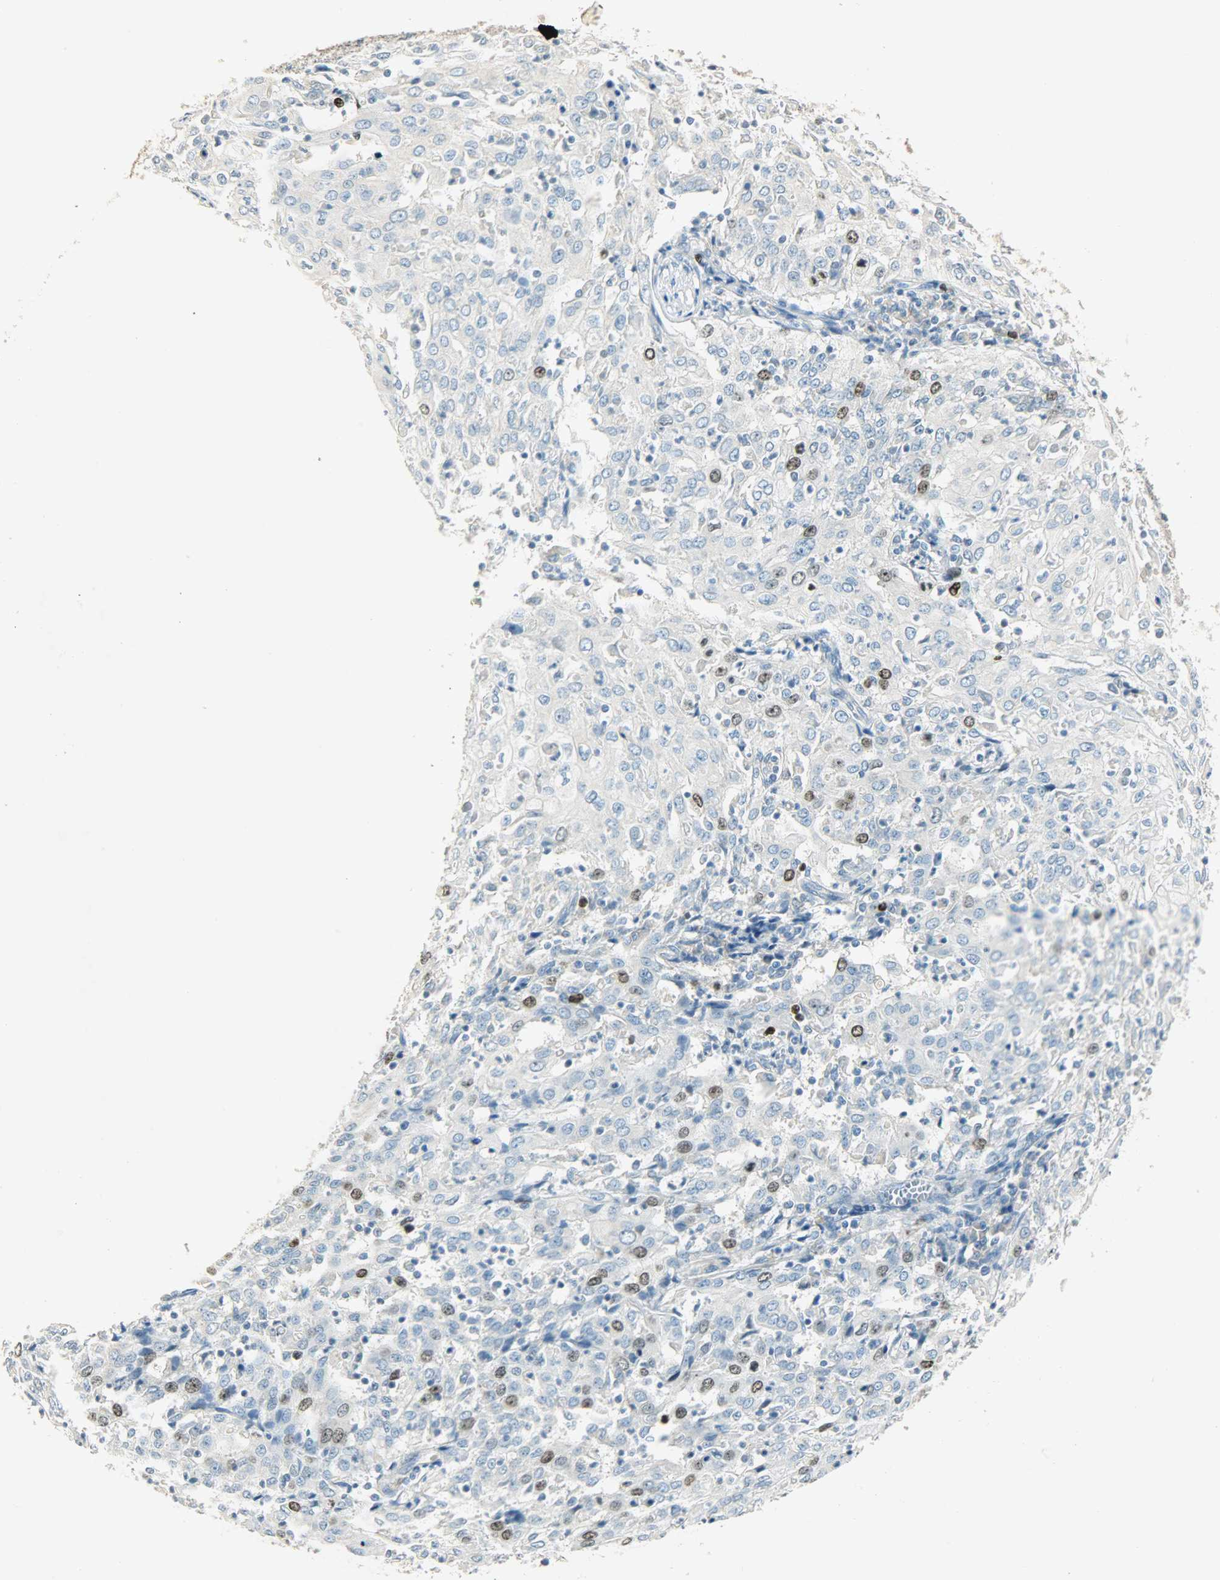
{"staining": {"intensity": "strong", "quantity": "<25%", "location": "nuclear"}, "tissue": "cervical cancer", "cell_type": "Tumor cells", "image_type": "cancer", "snomed": [{"axis": "morphology", "description": "Squamous cell carcinoma, NOS"}, {"axis": "topography", "description": "Cervix"}], "caption": "Protein staining shows strong nuclear positivity in approximately <25% of tumor cells in cervical cancer (squamous cell carcinoma).", "gene": "TPX2", "patient": {"sex": "female", "age": 39}}